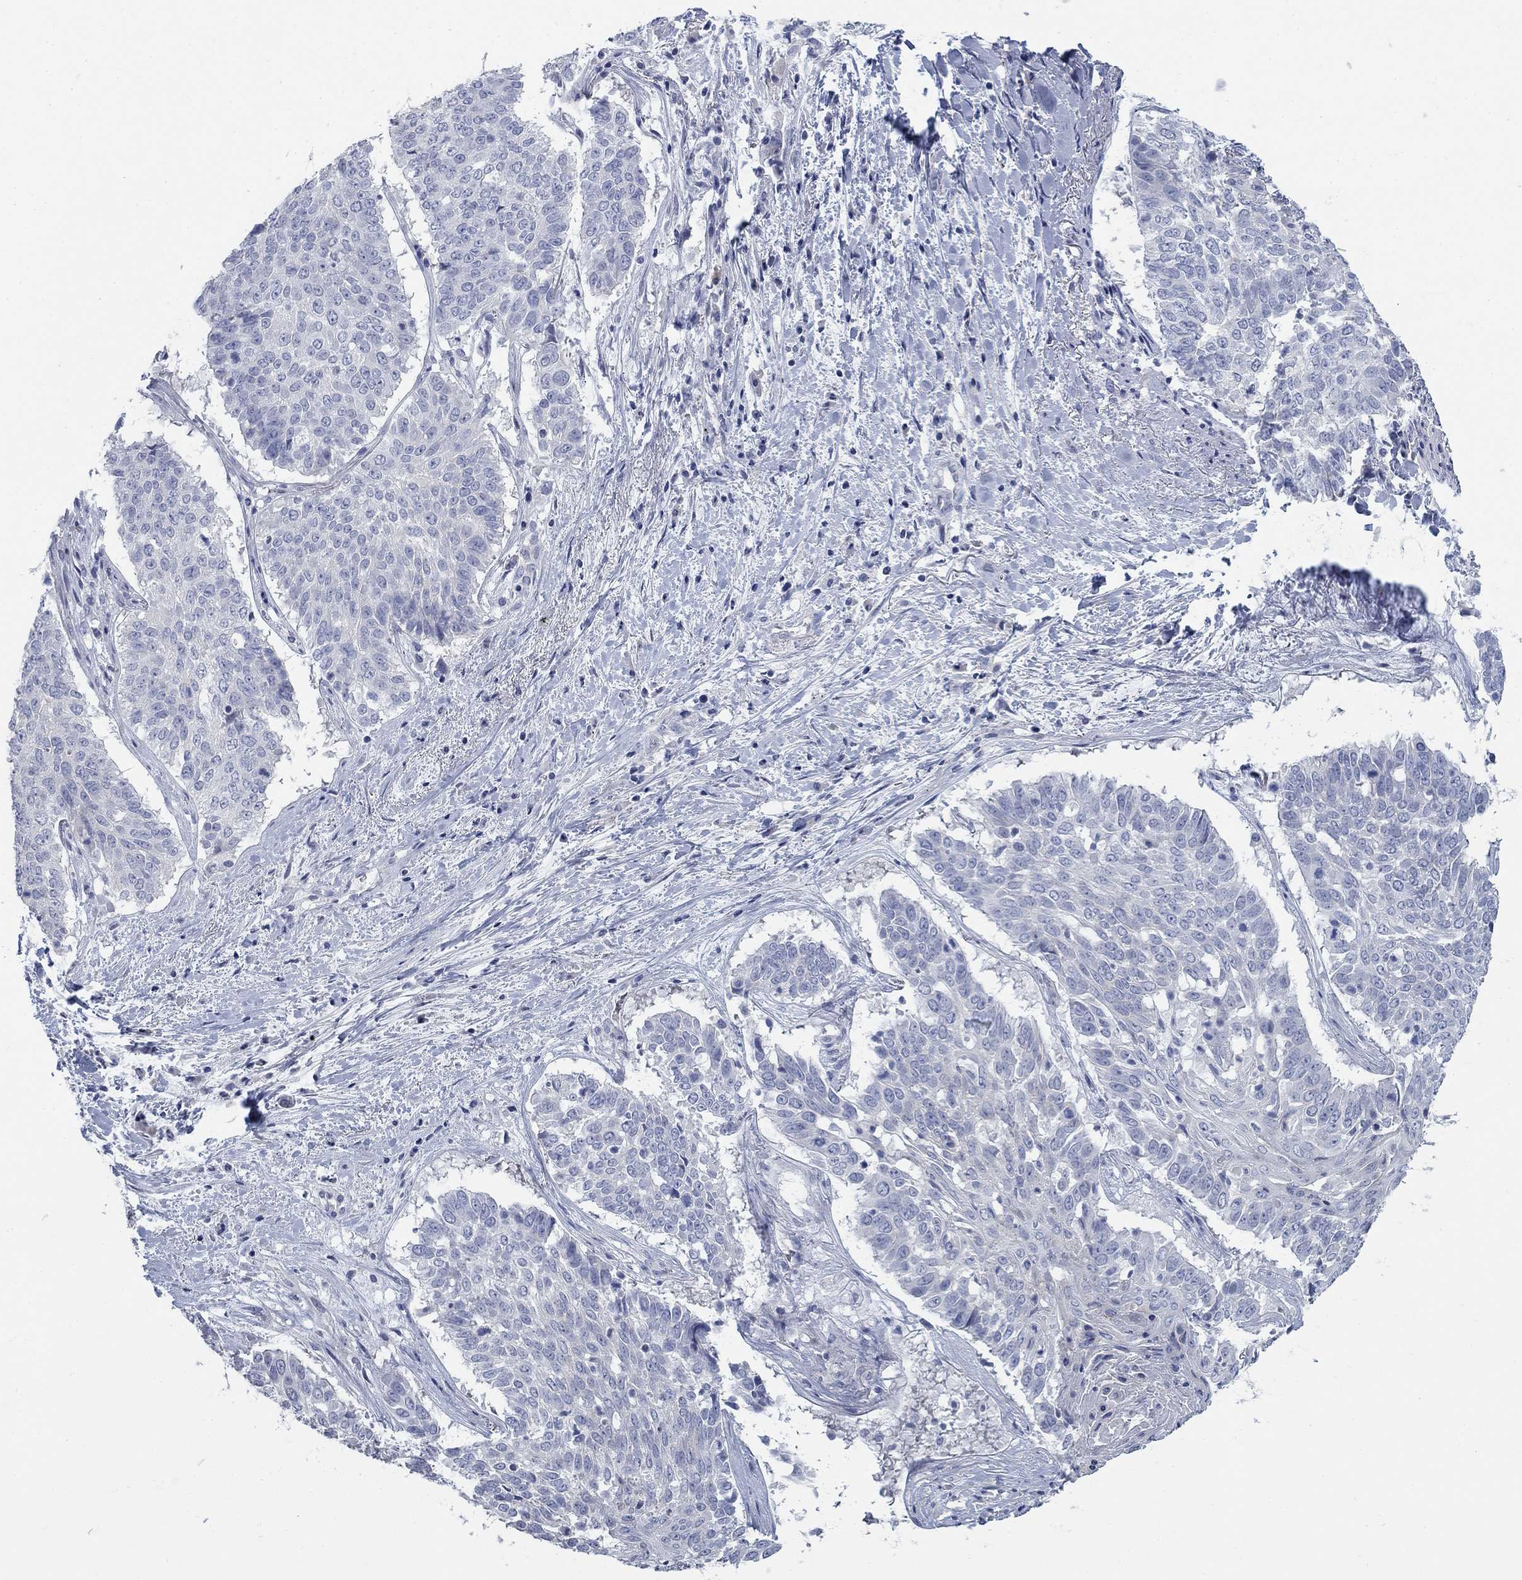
{"staining": {"intensity": "negative", "quantity": "none", "location": "none"}, "tissue": "lung cancer", "cell_type": "Tumor cells", "image_type": "cancer", "snomed": [{"axis": "morphology", "description": "Squamous cell carcinoma, NOS"}, {"axis": "topography", "description": "Lung"}], "caption": "A micrograph of lung cancer (squamous cell carcinoma) stained for a protein exhibits no brown staining in tumor cells. Brightfield microscopy of immunohistochemistry (IHC) stained with DAB (brown) and hematoxylin (blue), captured at high magnification.", "gene": "DNER", "patient": {"sex": "male", "age": 64}}